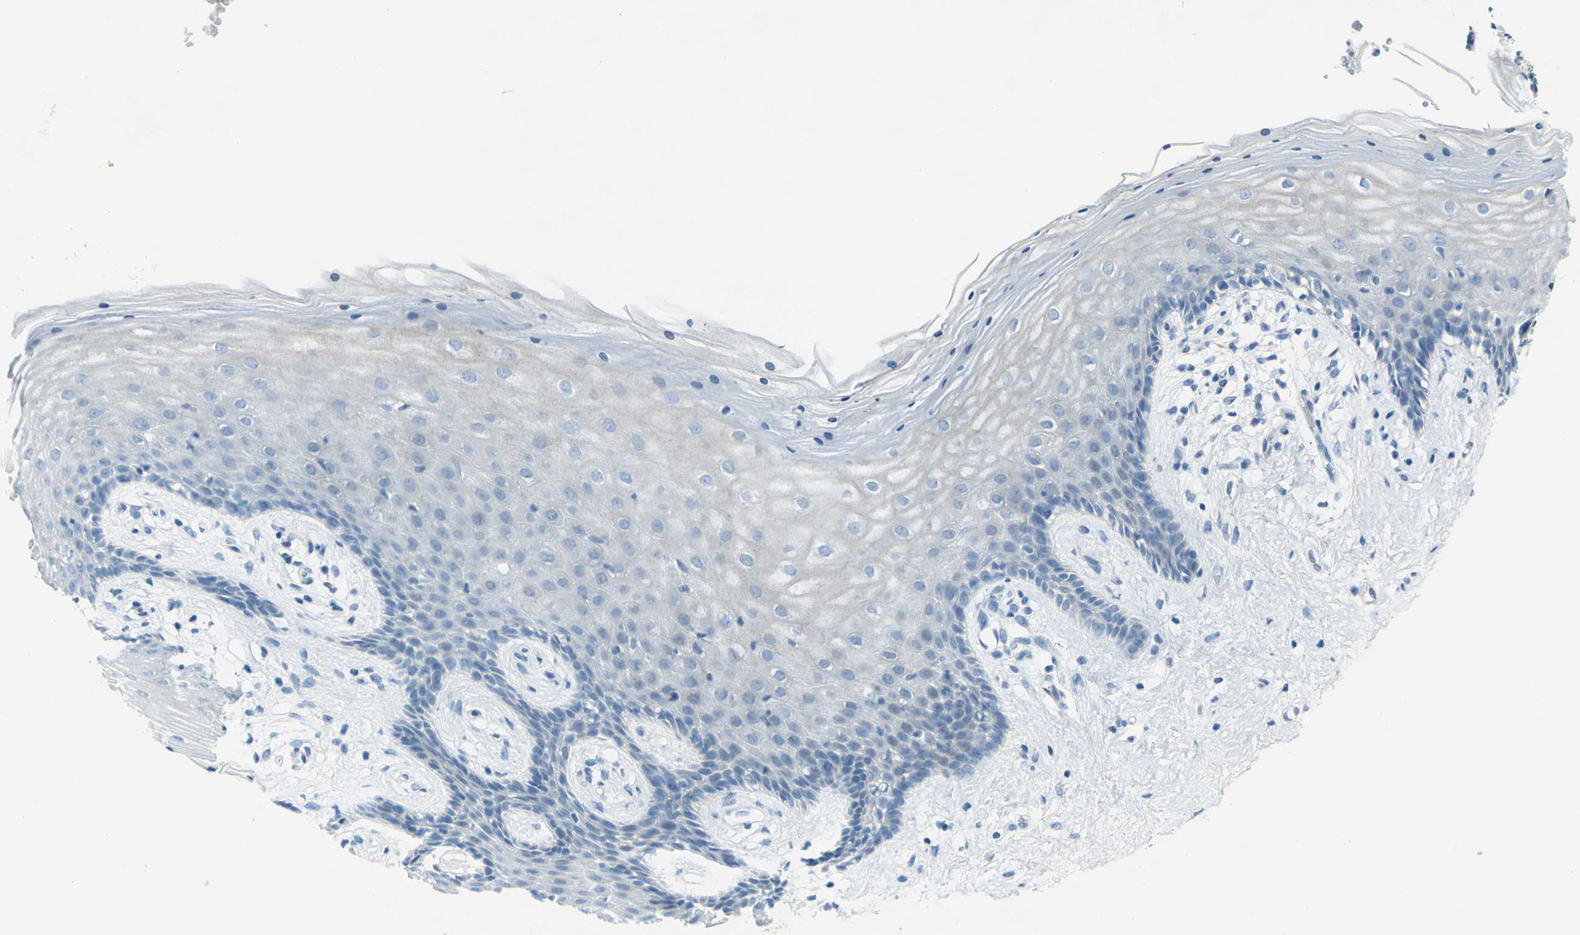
{"staining": {"intensity": "negative", "quantity": "none", "location": "none"}, "tissue": "vagina", "cell_type": "Squamous epithelial cells", "image_type": "normal", "snomed": [{"axis": "morphology", "description": "Normal tissue, NOS"}, {"axis": "topography", "description": "Vagina"}], "caption": "There is no significant staining in squamous epithelial cells of vagina. (DAB immunohistochemistry (IHC) visualized using brightfield microscopy, high magnification).", "gene": "ANKRD46", "patient": {"sex": "female", "age": 44}}